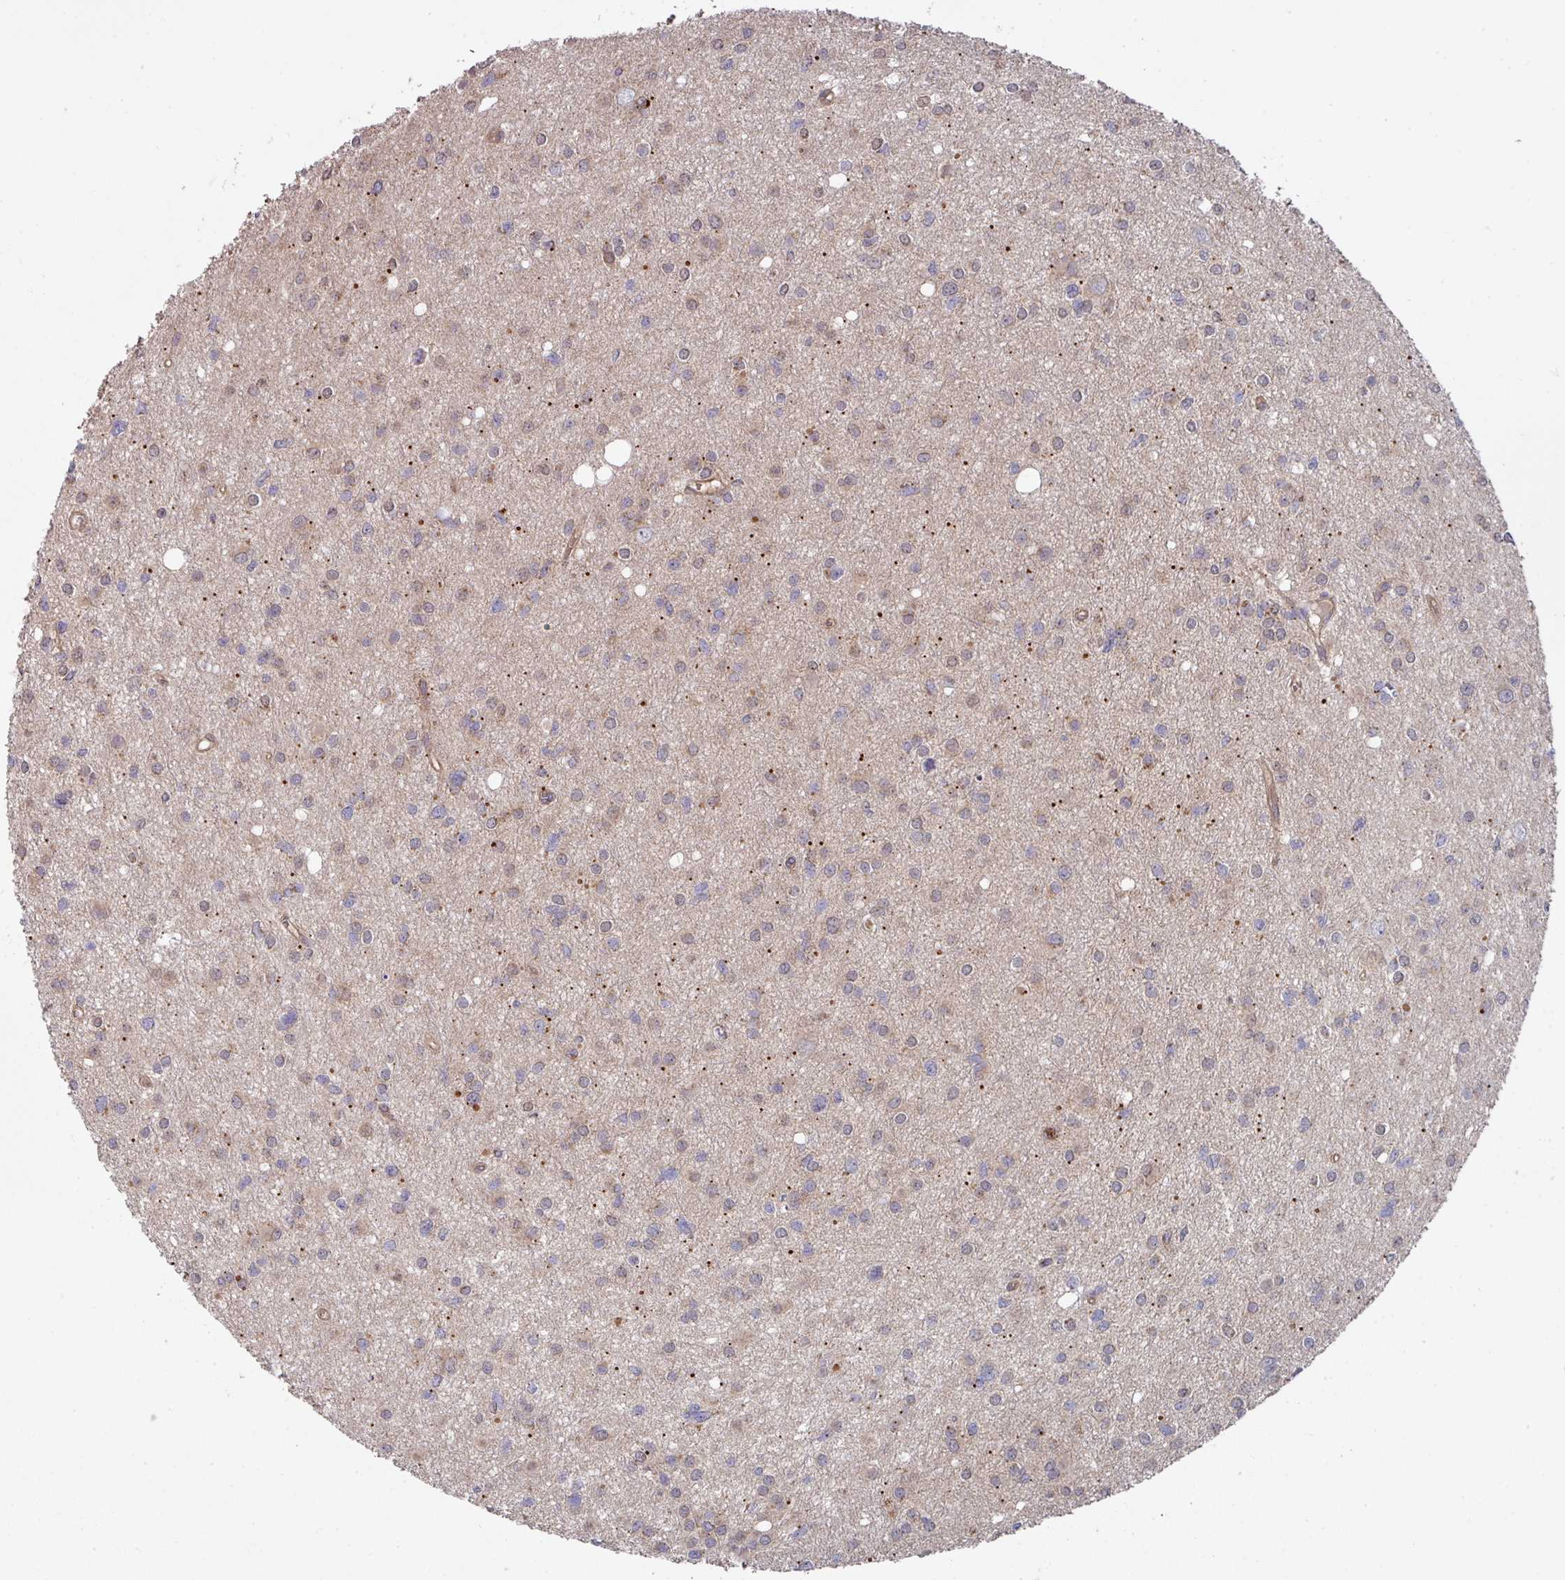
{"staining": {"intensity": "weak", "quantity": "25%-75%", "location": "cytoplasmic/membranous"}, "tissue": "glioma", "cell_type": "Tumor cells", "image_type": "cancer", "snomed": [{"axis": "morphology", "description": "Glioma, malignant, High grade"}, {"axis": "topography", "description": "Brain"}], "caption": "Protein expression analysis of high-grade glioma (malignant) shows weak cytoplasmic/membranous expression in approximately 25%-75% of tumor cells.", "gene": "DCAF12L2", "patient": {"sex": "male", "age": 23}}